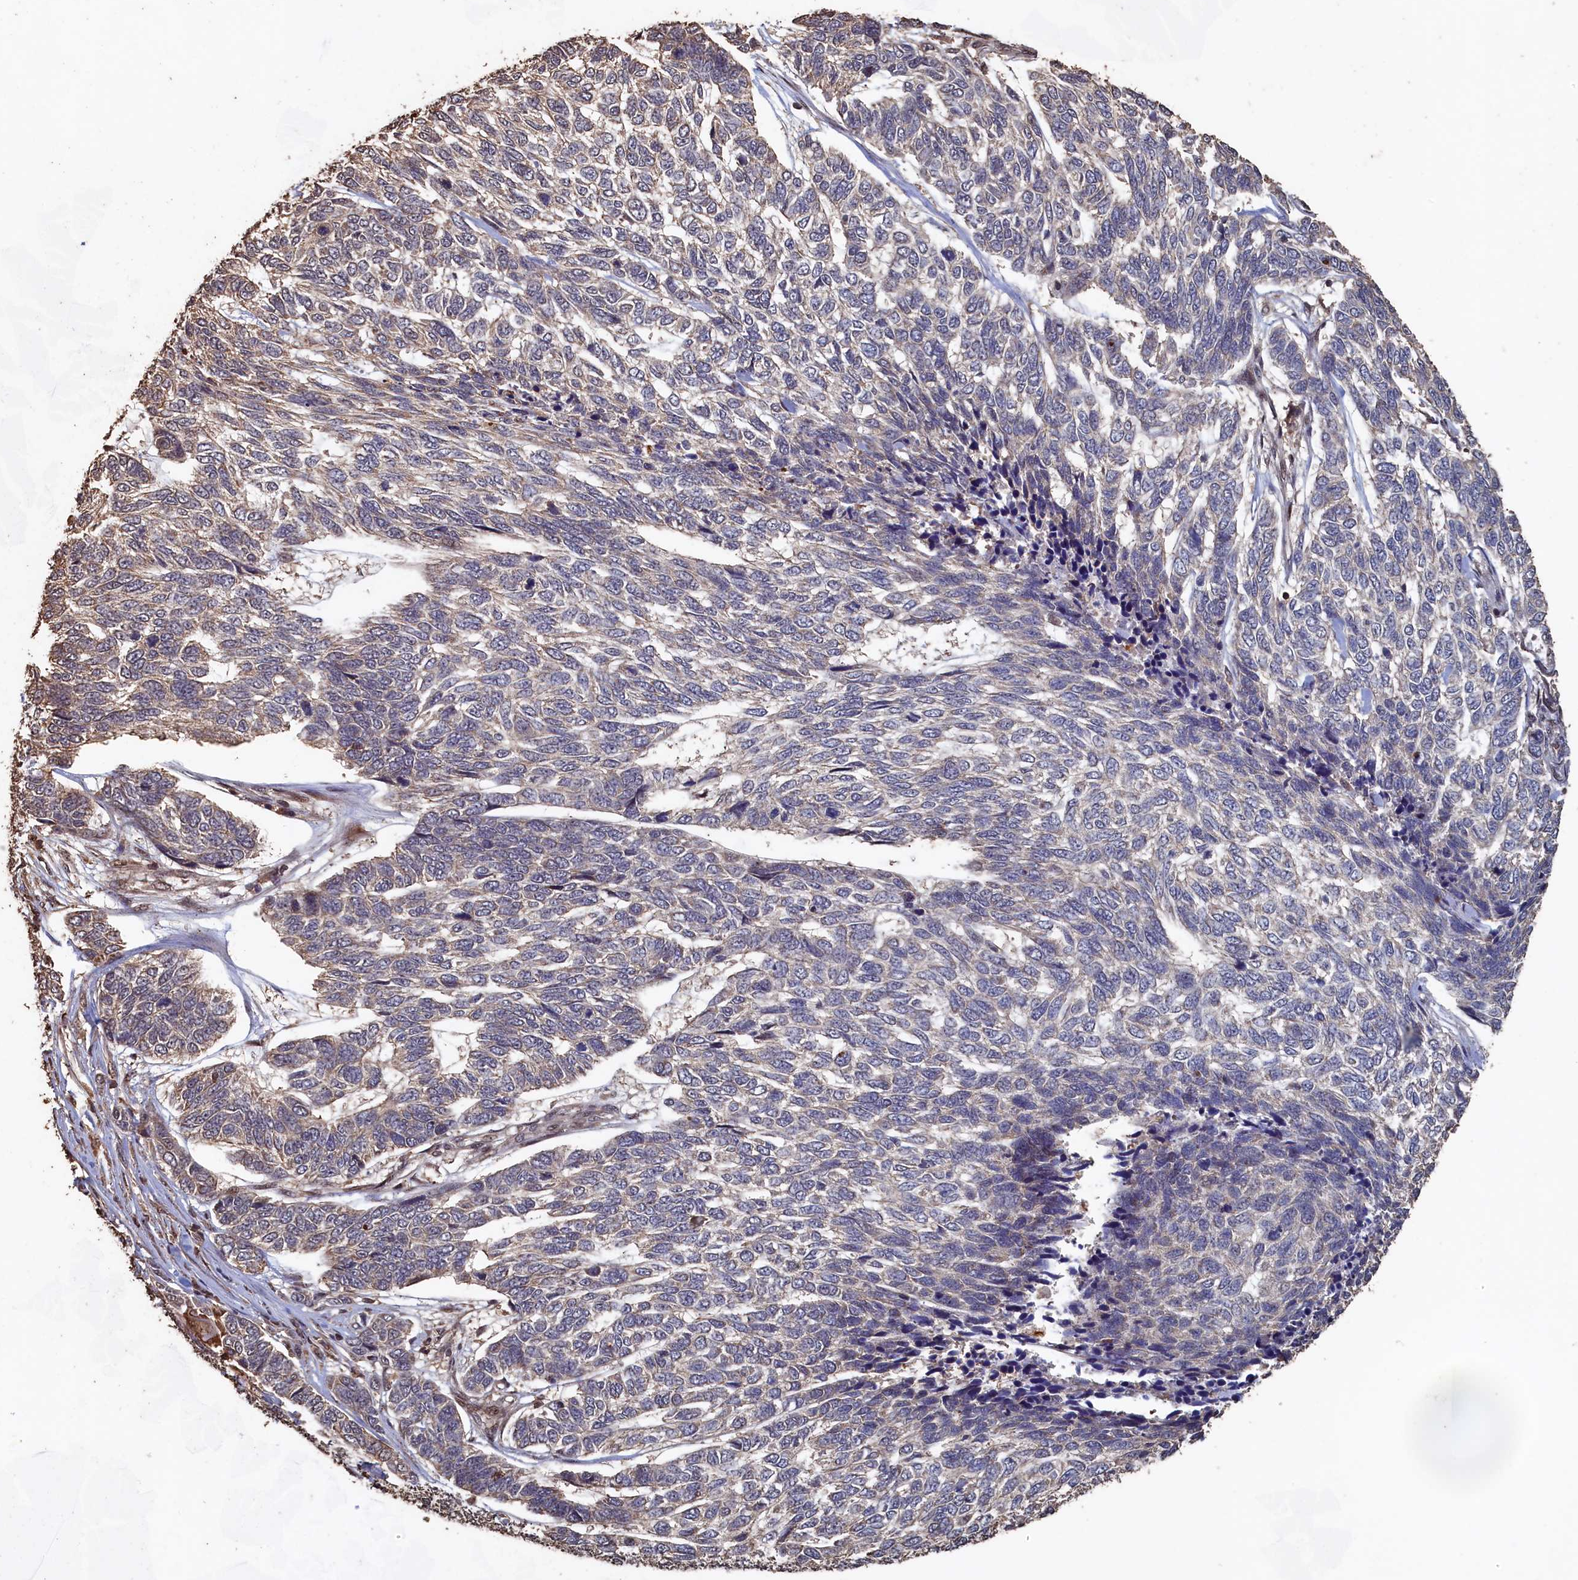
{"staining": {"intensity": "negative", "quantity": "none", "location": "none"}, "tissue": "skin cancer", "cell_type": "Tumor cells", "image_type": "cancer", "snomed": [{"axis": "morphology", "description": "Basal cell carcinoma"}, {"axis": "topography", "description": "Skin"}], "caption": "Basal cell carcinoma (skin) stained for a protein using immunohistochemistry demonstrates no expression tumor cells.", "gene": "PIGN", "patient": {"sex": "female", "age": 65}}